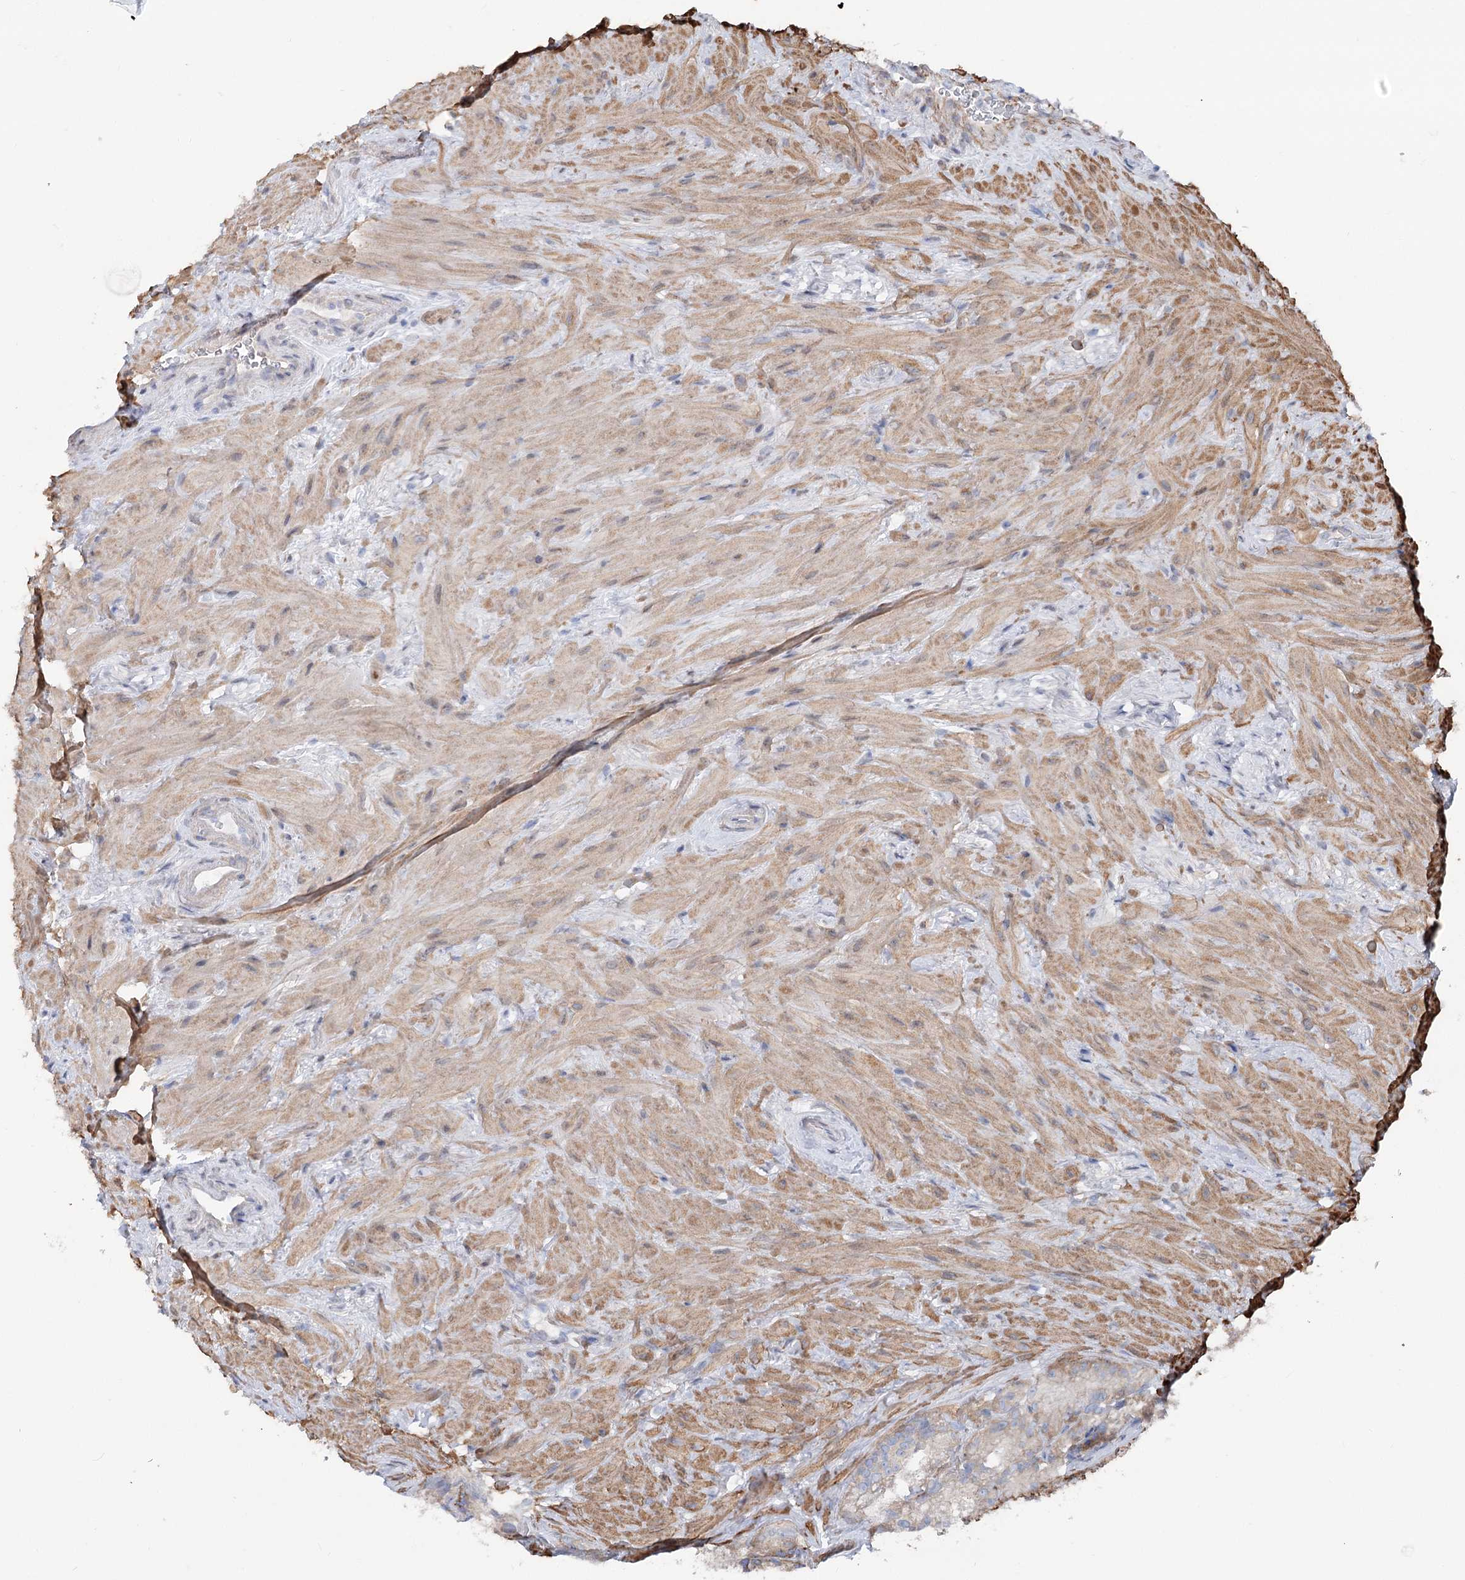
{"staining": {"intensity": "weak", "quantity": "<25%", "location": "cytoplasmic/membranous"}, "tissue": "seminal vesicle", "cell_type": "Glandular cells", "image_type": "normal", "snomed": [{"axis": "morphology", "description": "Normal tissue, NOS"}, {"axis": "topography", "description": "Seminal veicle"}], "caption": "A high-resolution image shows immunohistochemistry (IHC) staining of benign seminal vesicle, which exhibits no significant expression in glandular cells.", "gene": "LARP1B", "patient": {"sex": "male", "age": 60}}